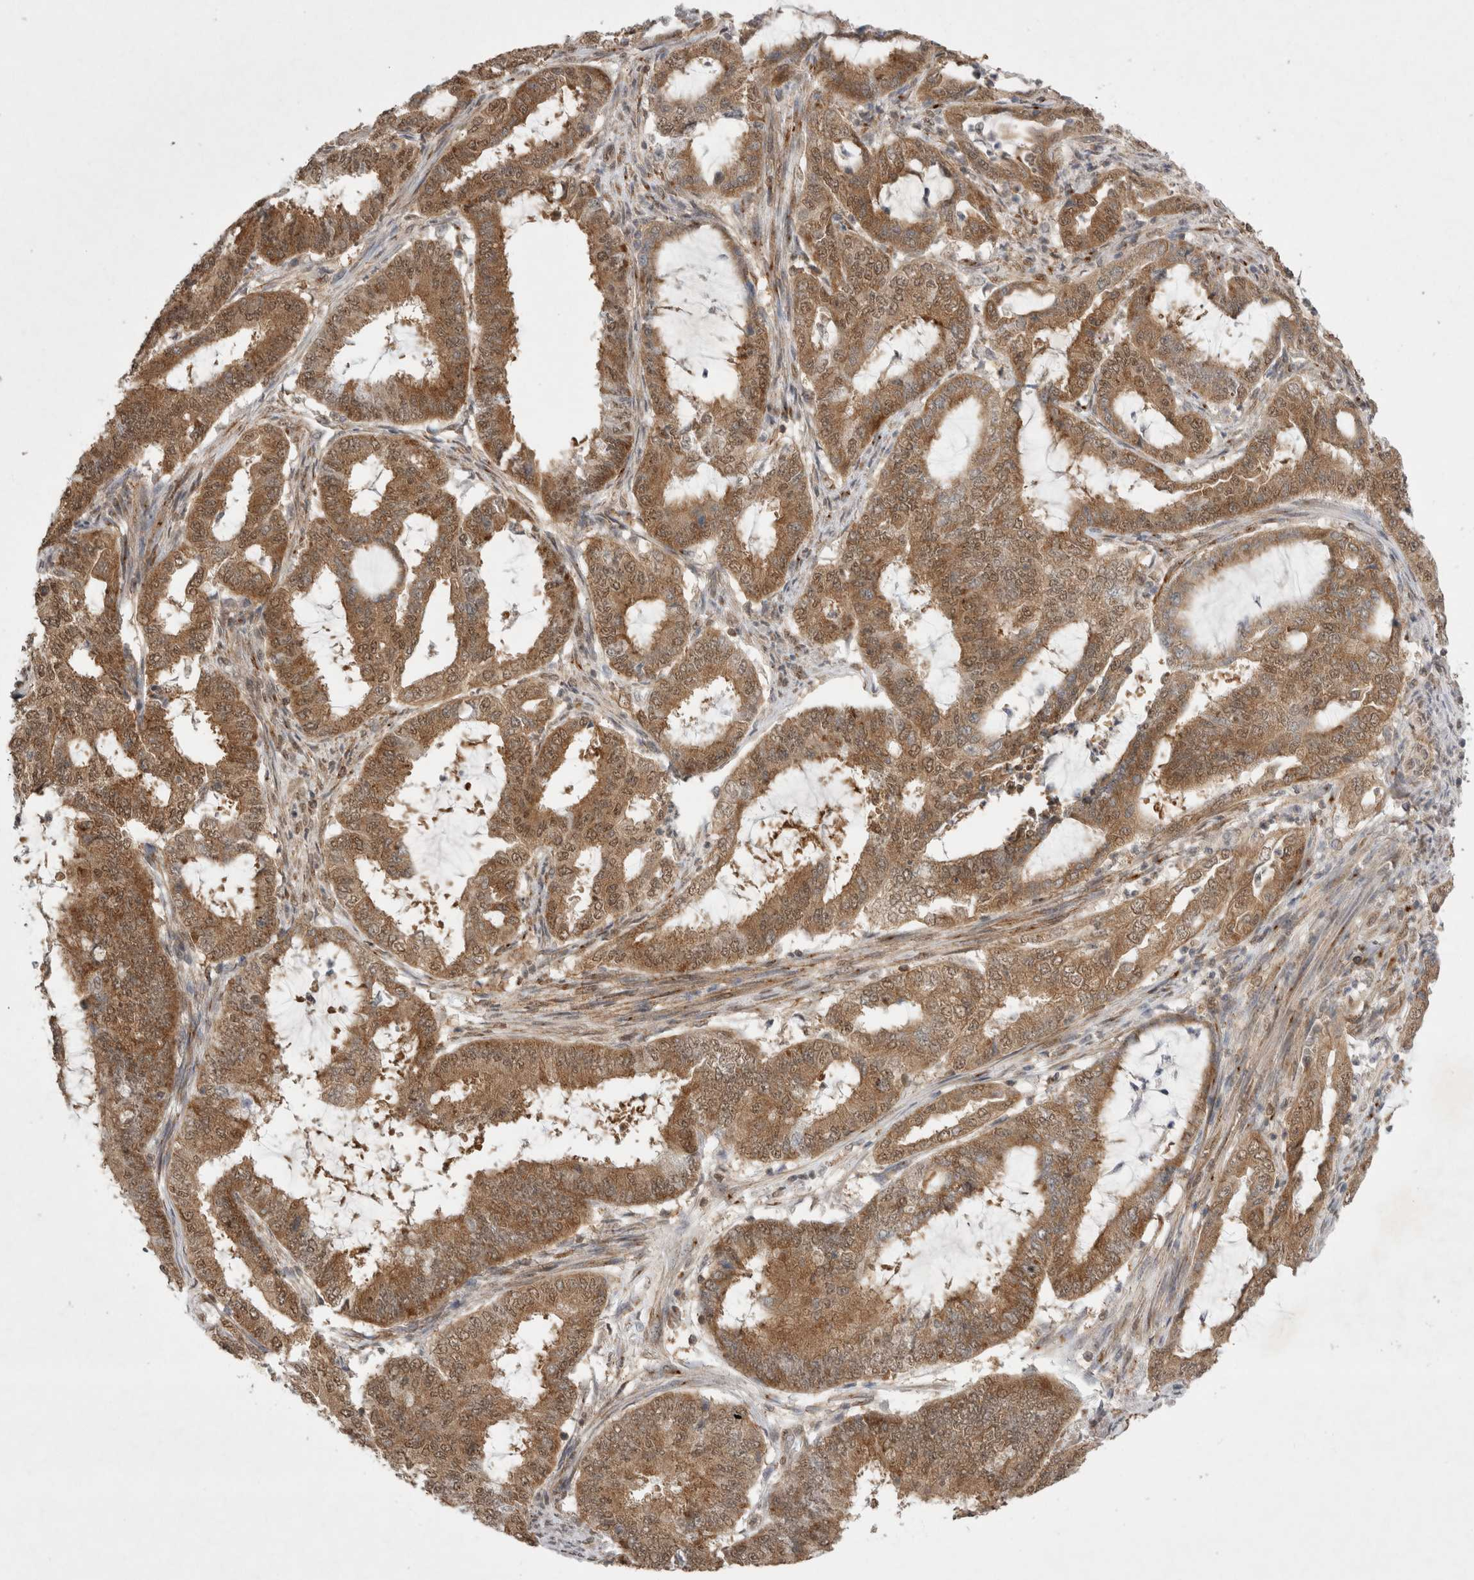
{"staining": {"intensity": "moderate", "quantity": ">75%", "location": "cytoplasmic/membranous"}, "tissue": "endometrial cancer", "cell_type": "Tumor cells", "image_type": "cancer", "snomed": [{"axis": "morphology", "description": "Adenocarcinoma, NOS"}, {"axis": "topography", "description": "Endometrium"}], "caption": "Brown immunohistochemical staining in endometrial cancer (adenocarcinoma) demonstrates moderate cytoplasmic/membranous staining in about >75% of tumor cells.", "gene": "WIPF2", "patient": {"sex": "female", "age": 51}}